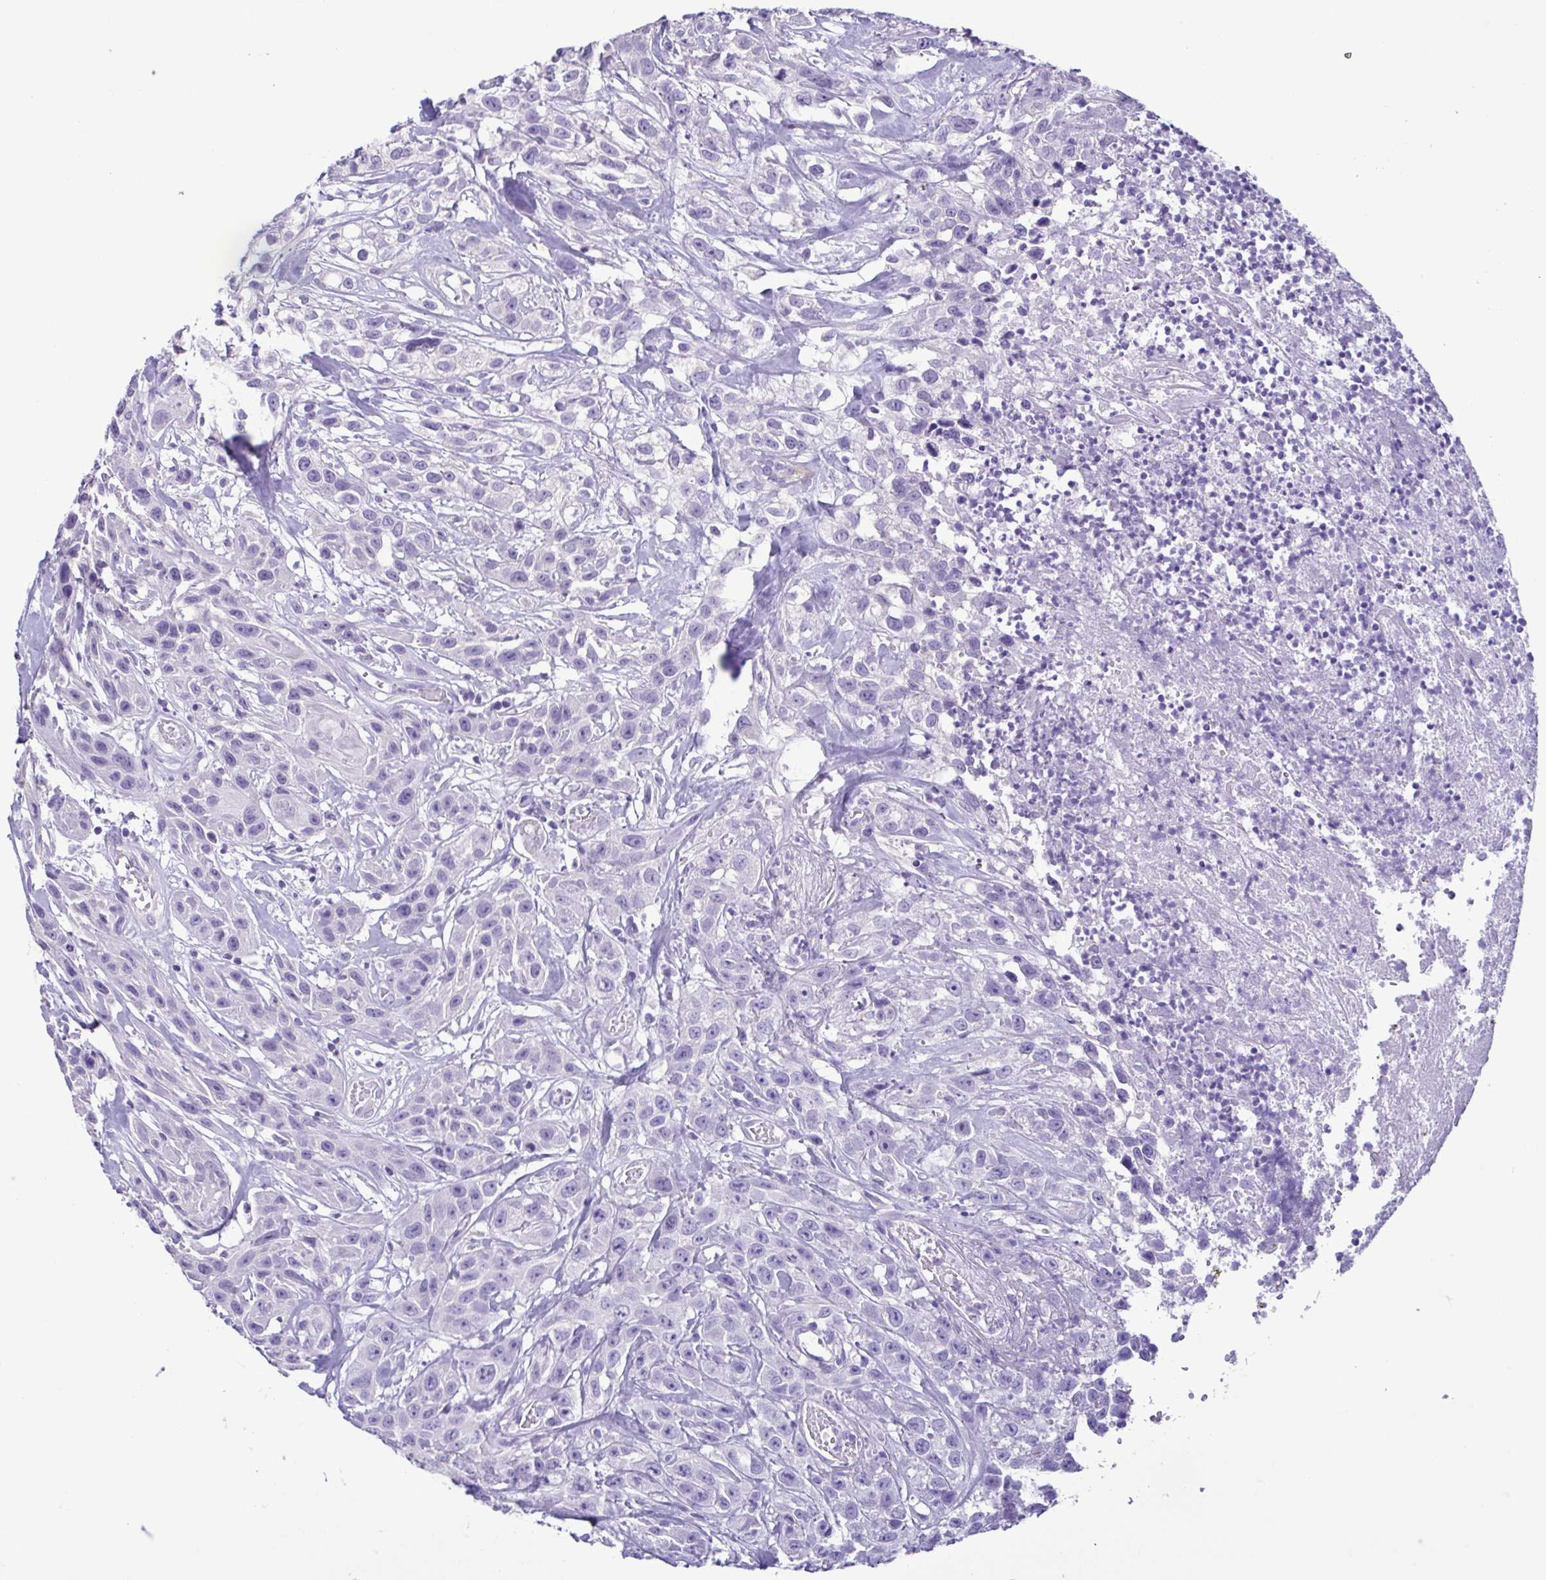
{"staining": {"intensity": "negative", "quantity": "none", "location": "none"}, "tissue": "head and neck cancer", "cell_type": "Tumor cells", "image_type": "cancer", "snomed": [{"axis": "morphology", "description": "Squamous cell carcinoma, NOS"}, {"axis": "topography", "description": "Head-Neck"}], "caption": "Tumor cells are negative for brown protein staining in squamous cell carcinoma (head and neck). (DAB (3,3'-diaminobenzidine) immunohistochemistry, high magnification).", "gene": "CBY2", "patient": {"sex": "male", "age": 57}}